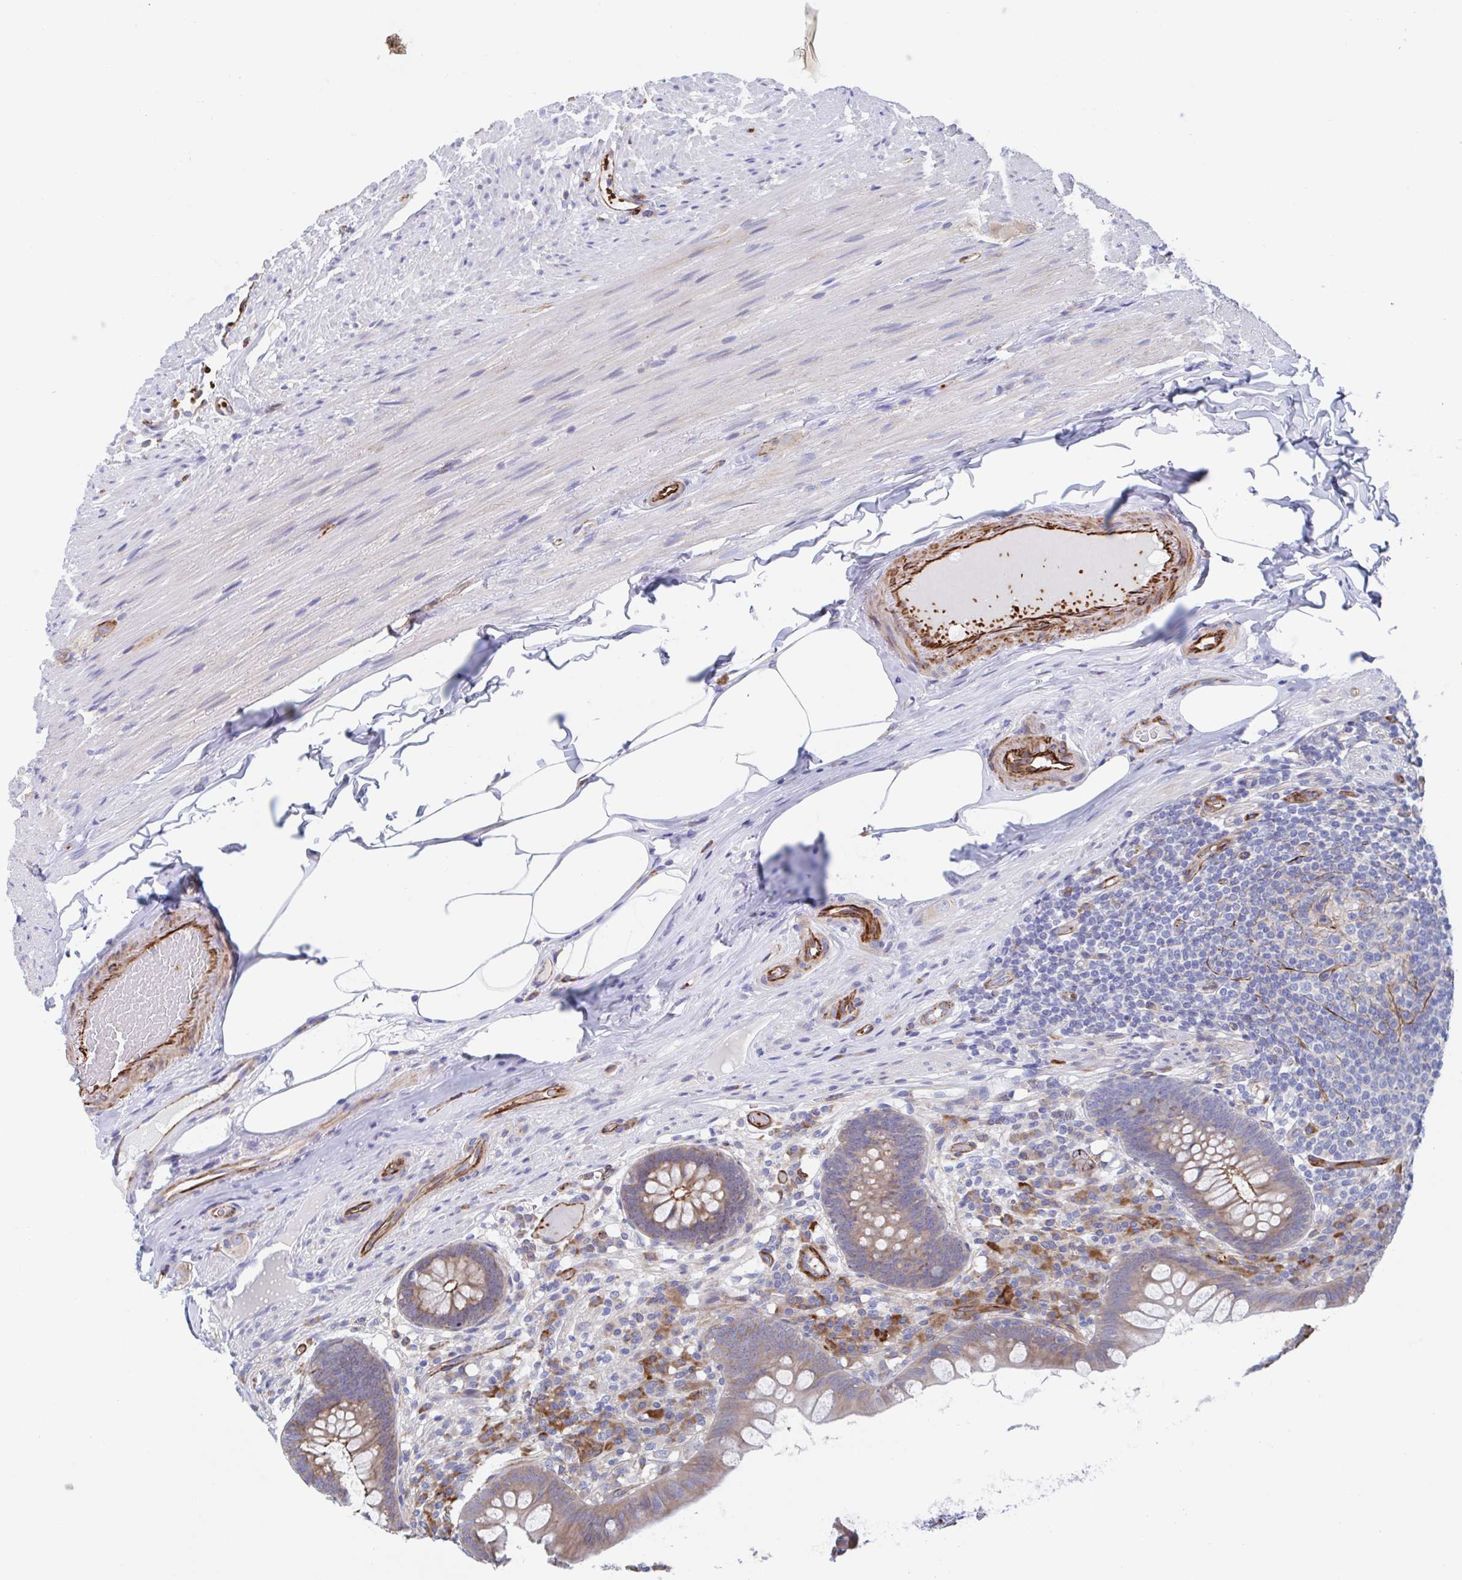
{"staining": {"intensity": "weak", "quantity": ">75%", "location": "cytoplasmic/membranous"}, "tissue": "appendix", "cell_type": "Glandular cells", "image_type": "normal", "snomed": [{"axis": "morphology", "description": "Normal tissue, NOS"}, {"axis": "topography", "description": "Appendix"}], "caption": "Protein expression analysis of unremarkable human appendix reveals weak cytoplasmic/membranous expression in about >75% of glandular cells. The staining was performed using DAB to visualize the protein expression in brown, while the nuclei were stained in blue with hematoxylin (Magnification: 20x).", "gene": "KLC3", "patient": {"sex": "male", "age": 71}}